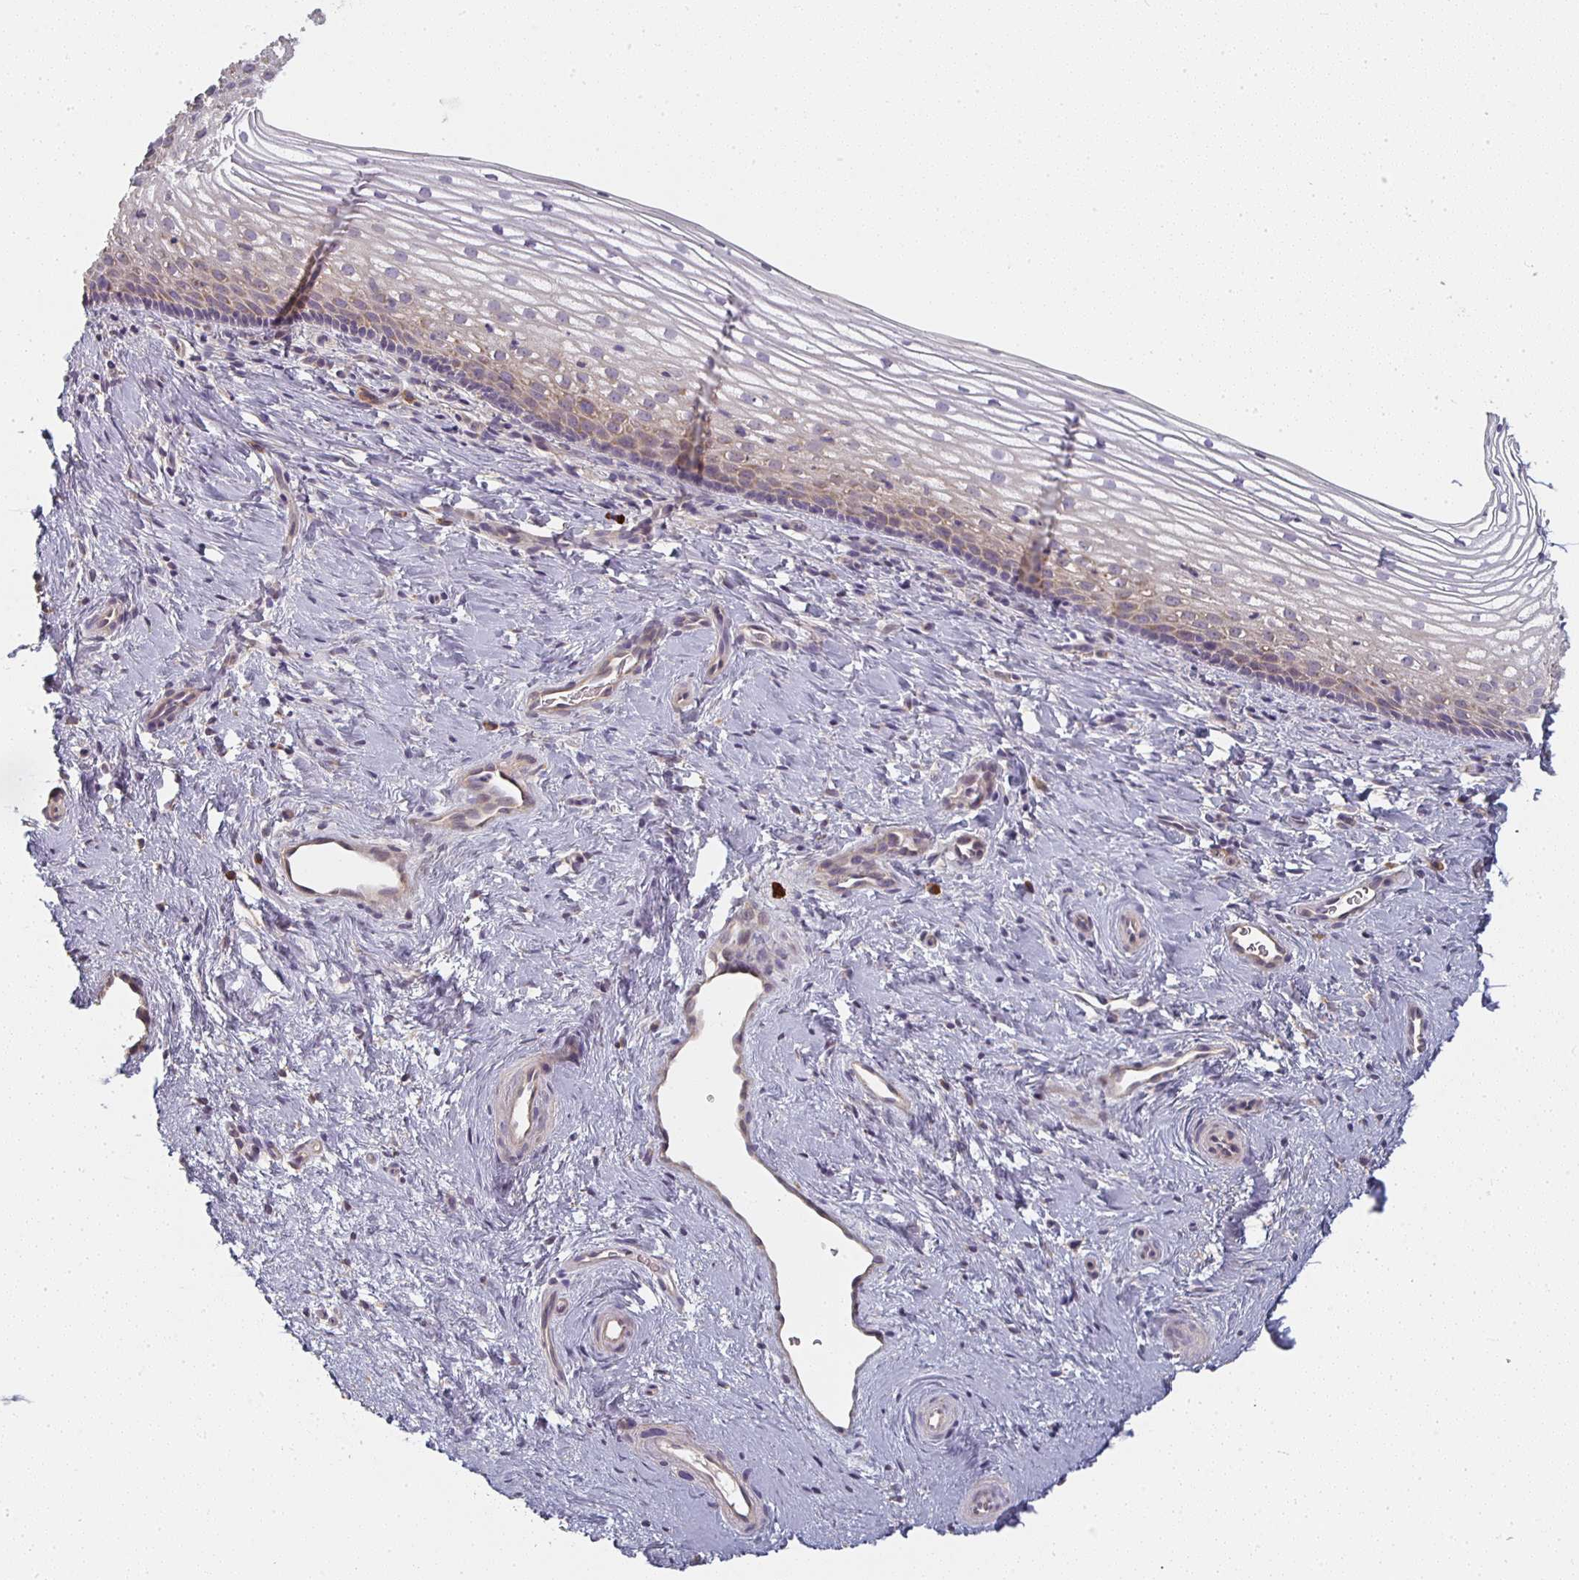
{"staining": {"intensity": "moderate", "quantity": "25%-75%", "location": "cytoplasmic/membranous"}, "tissue": "vagina", "cell_type": "Squamous epithelial cells", "image_type": "normal", "snomed": [{"axis": "morphology", "description": "Normal tissue, NOS"}, {"axis": "topography", "description": "Vagina"}], "caption": "An image showing moderate cytoplasmic/membranous expression in about 25%-75% of squamous epithelial cells in normal vagina, as visualized by brown immunohistochemical staining.", "gene": "CTHRC1", "patient": {"sex": "female", "age": 51}}